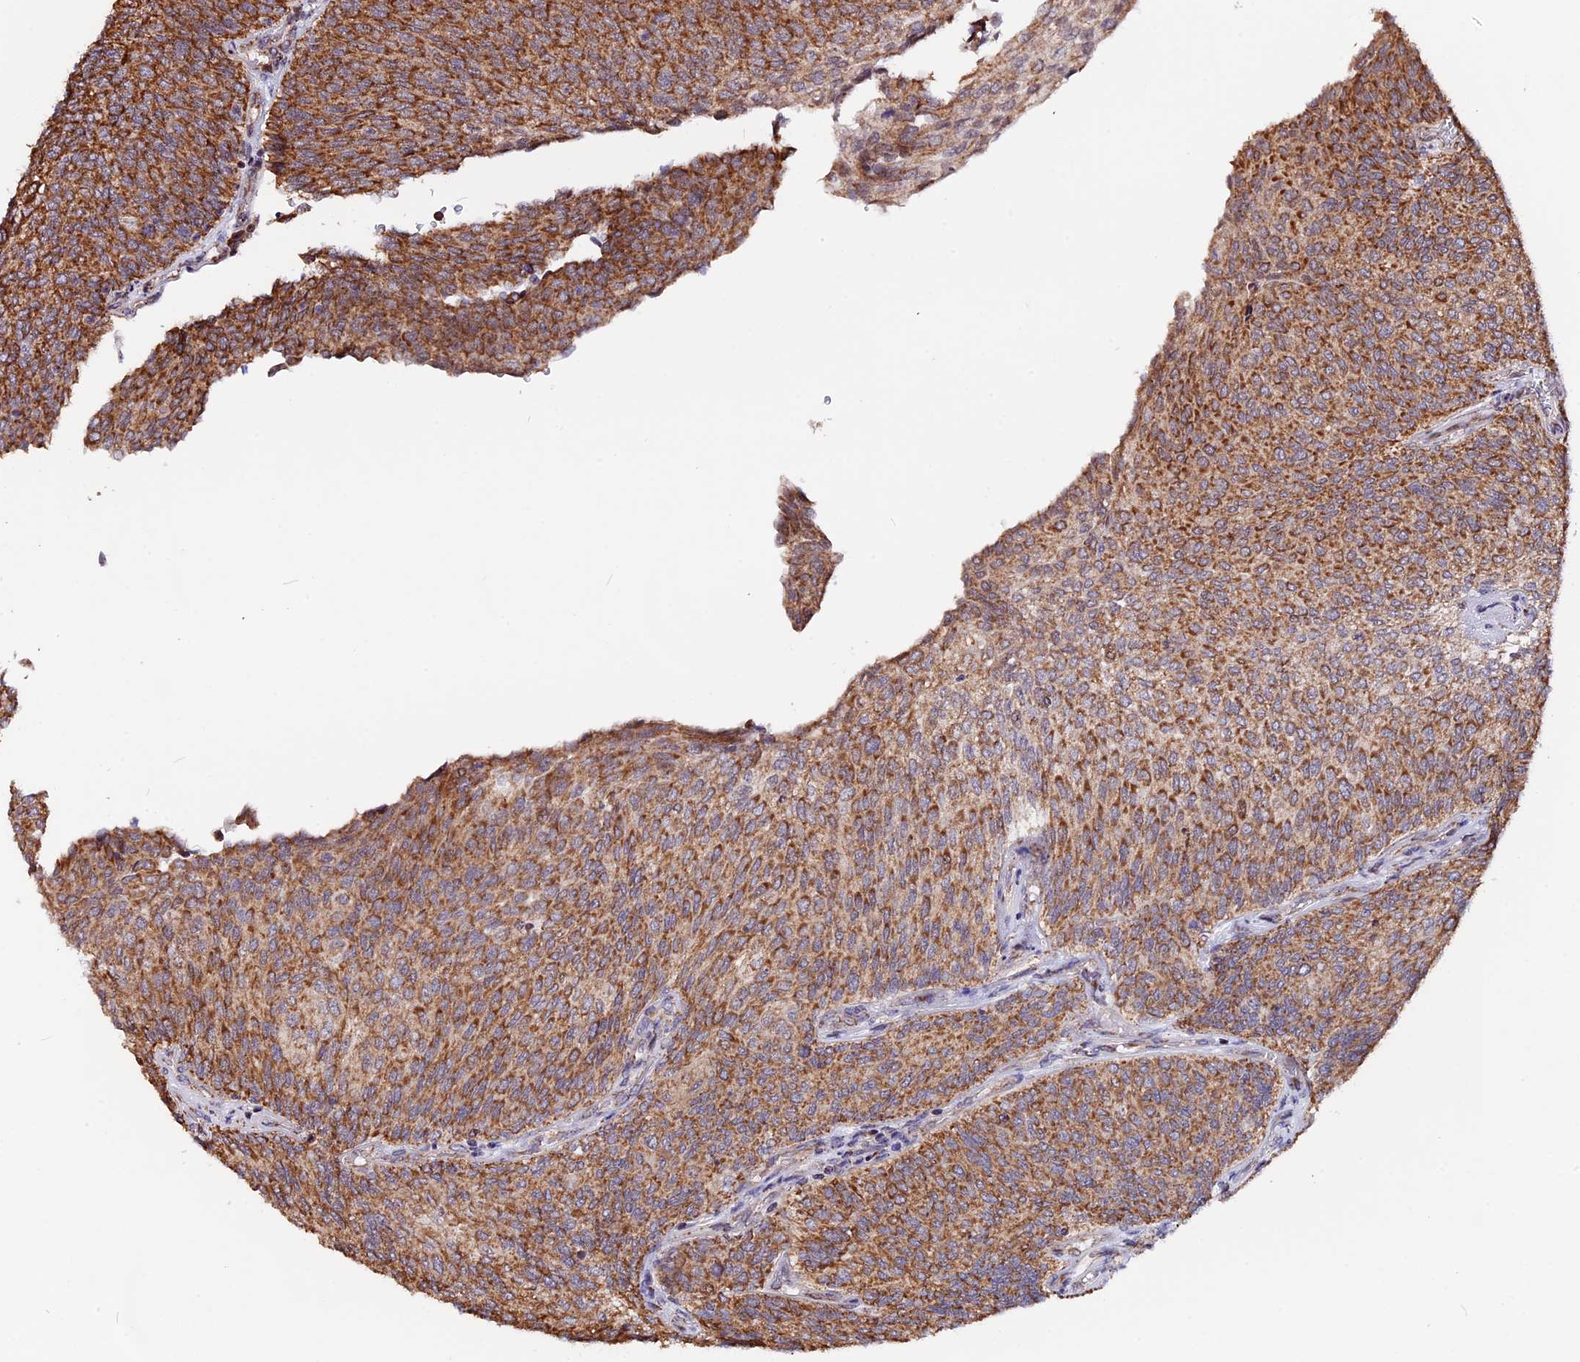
{"staining": {"intensity": "strong", "quantity": ">75%", "location": "cytoplasmic/membranous"}, "tissue": "urothelial cancer", "cell_type": "Tumor cells", "image_type": "cancer", "snomed": [{"axis": "morphology", "description": "Urothelial carcinoma, Low grade"}, {"axis": "topography", "description": "Urinary bladder"}], "caption": "A high amount of strong cytoplasmic/membranous expression is seen in approximately >75% of tumor cells in urothelial carcinoma (low-grade) tissue.", "gene": "FAM174C", "patient": {"sex": "female", "age": 79}}